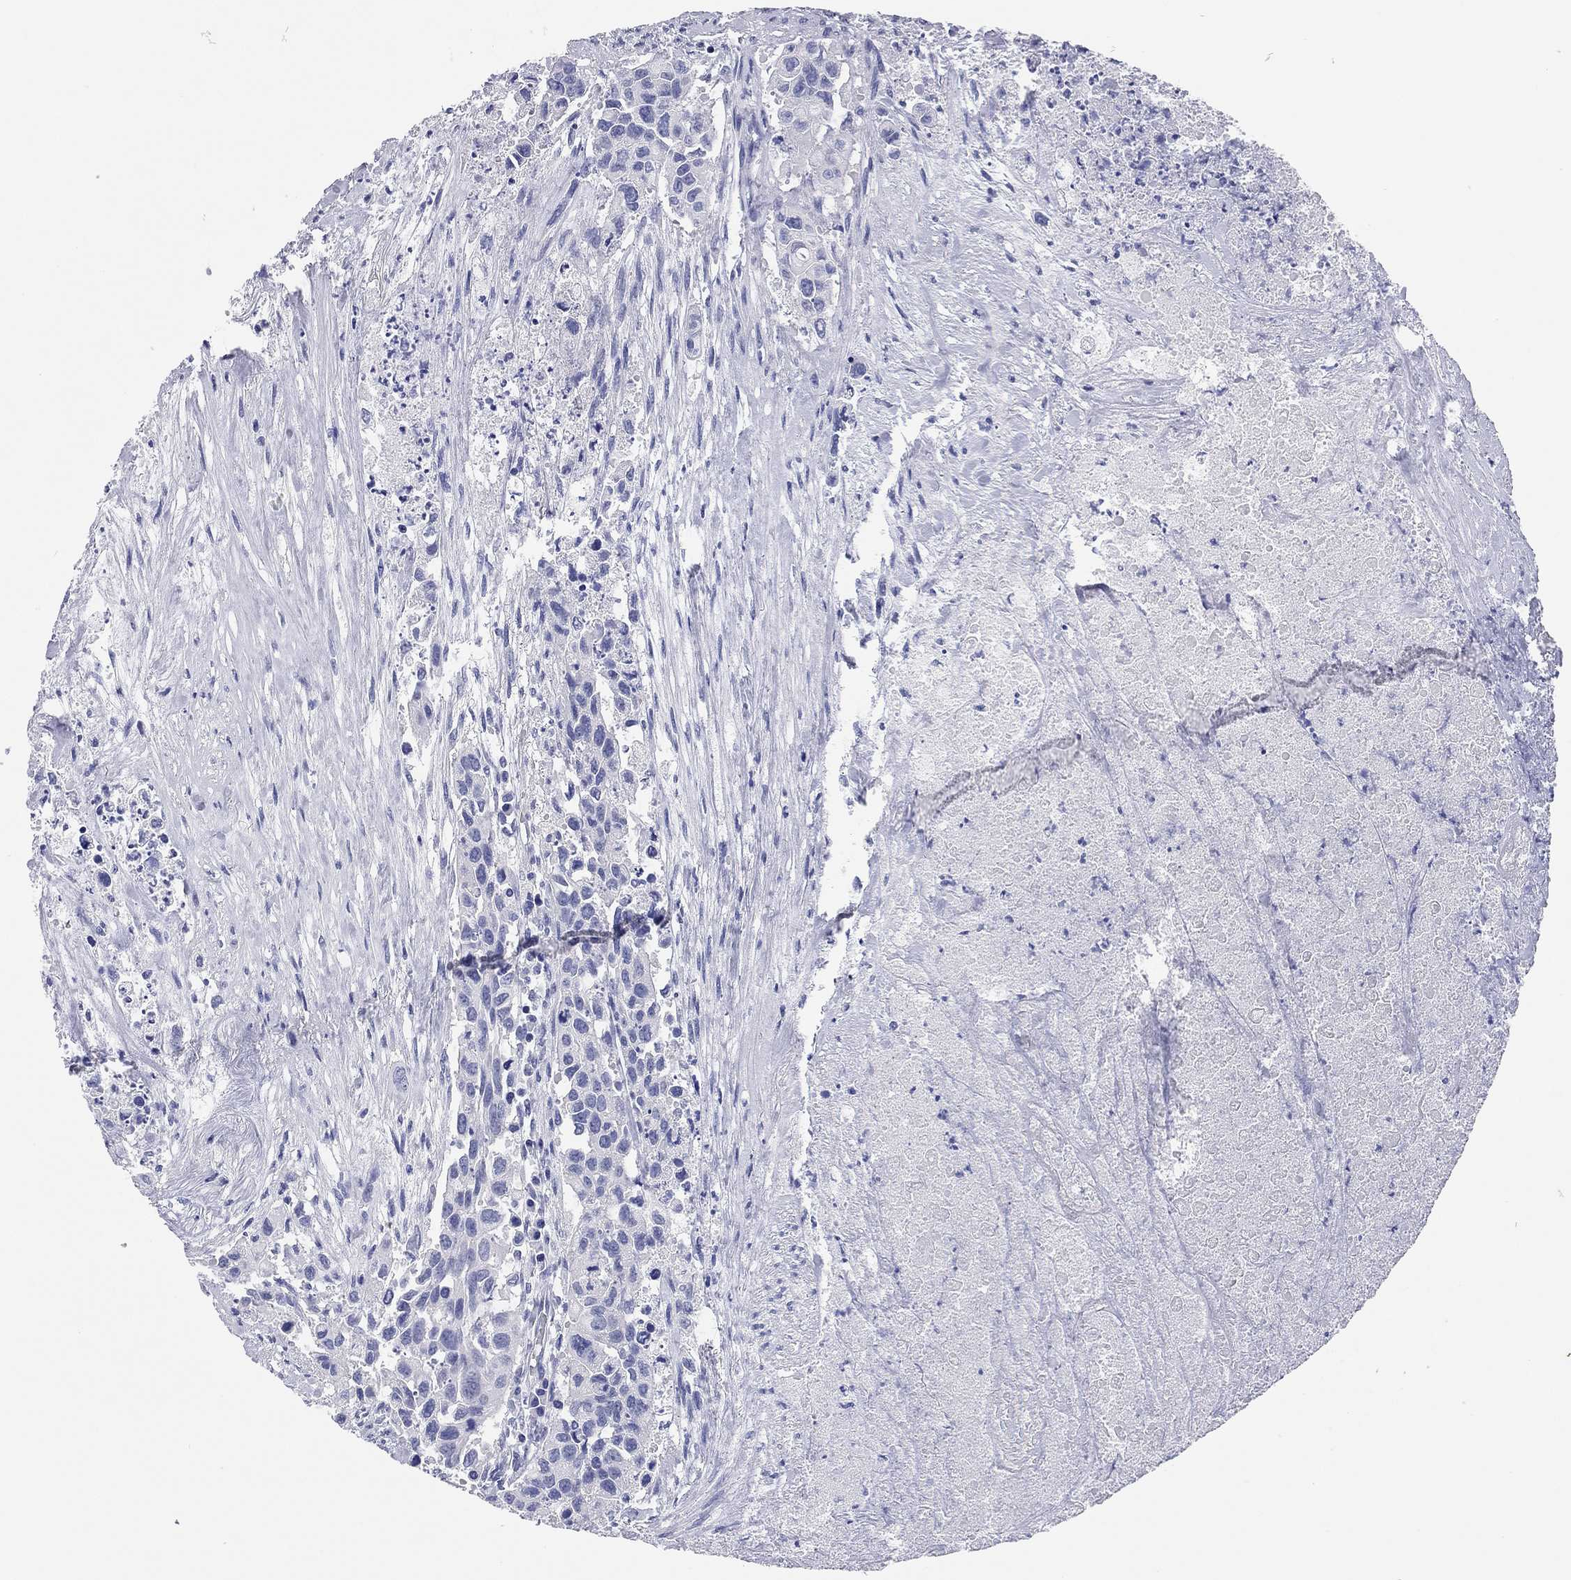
{"staining": {"intensity": "negative", "quantity": "none", "location": "none"}, "tissue": "urothelial cancer", "cell_type": "Tumor cells", "image_type": "cancer", "snomed": [{"axis": "morphology", "description": "Urothelial carcinoma, High grade"}, {"axis": "topography", "description": "Urinary bladder"}], "caption": "There is no significant expression in tumor cells of urothelial carcinoma (high-grade). Nuclei are stained in blue.", "gene": "TMEM221", "patient": {"sex": "female", "age": 73}}